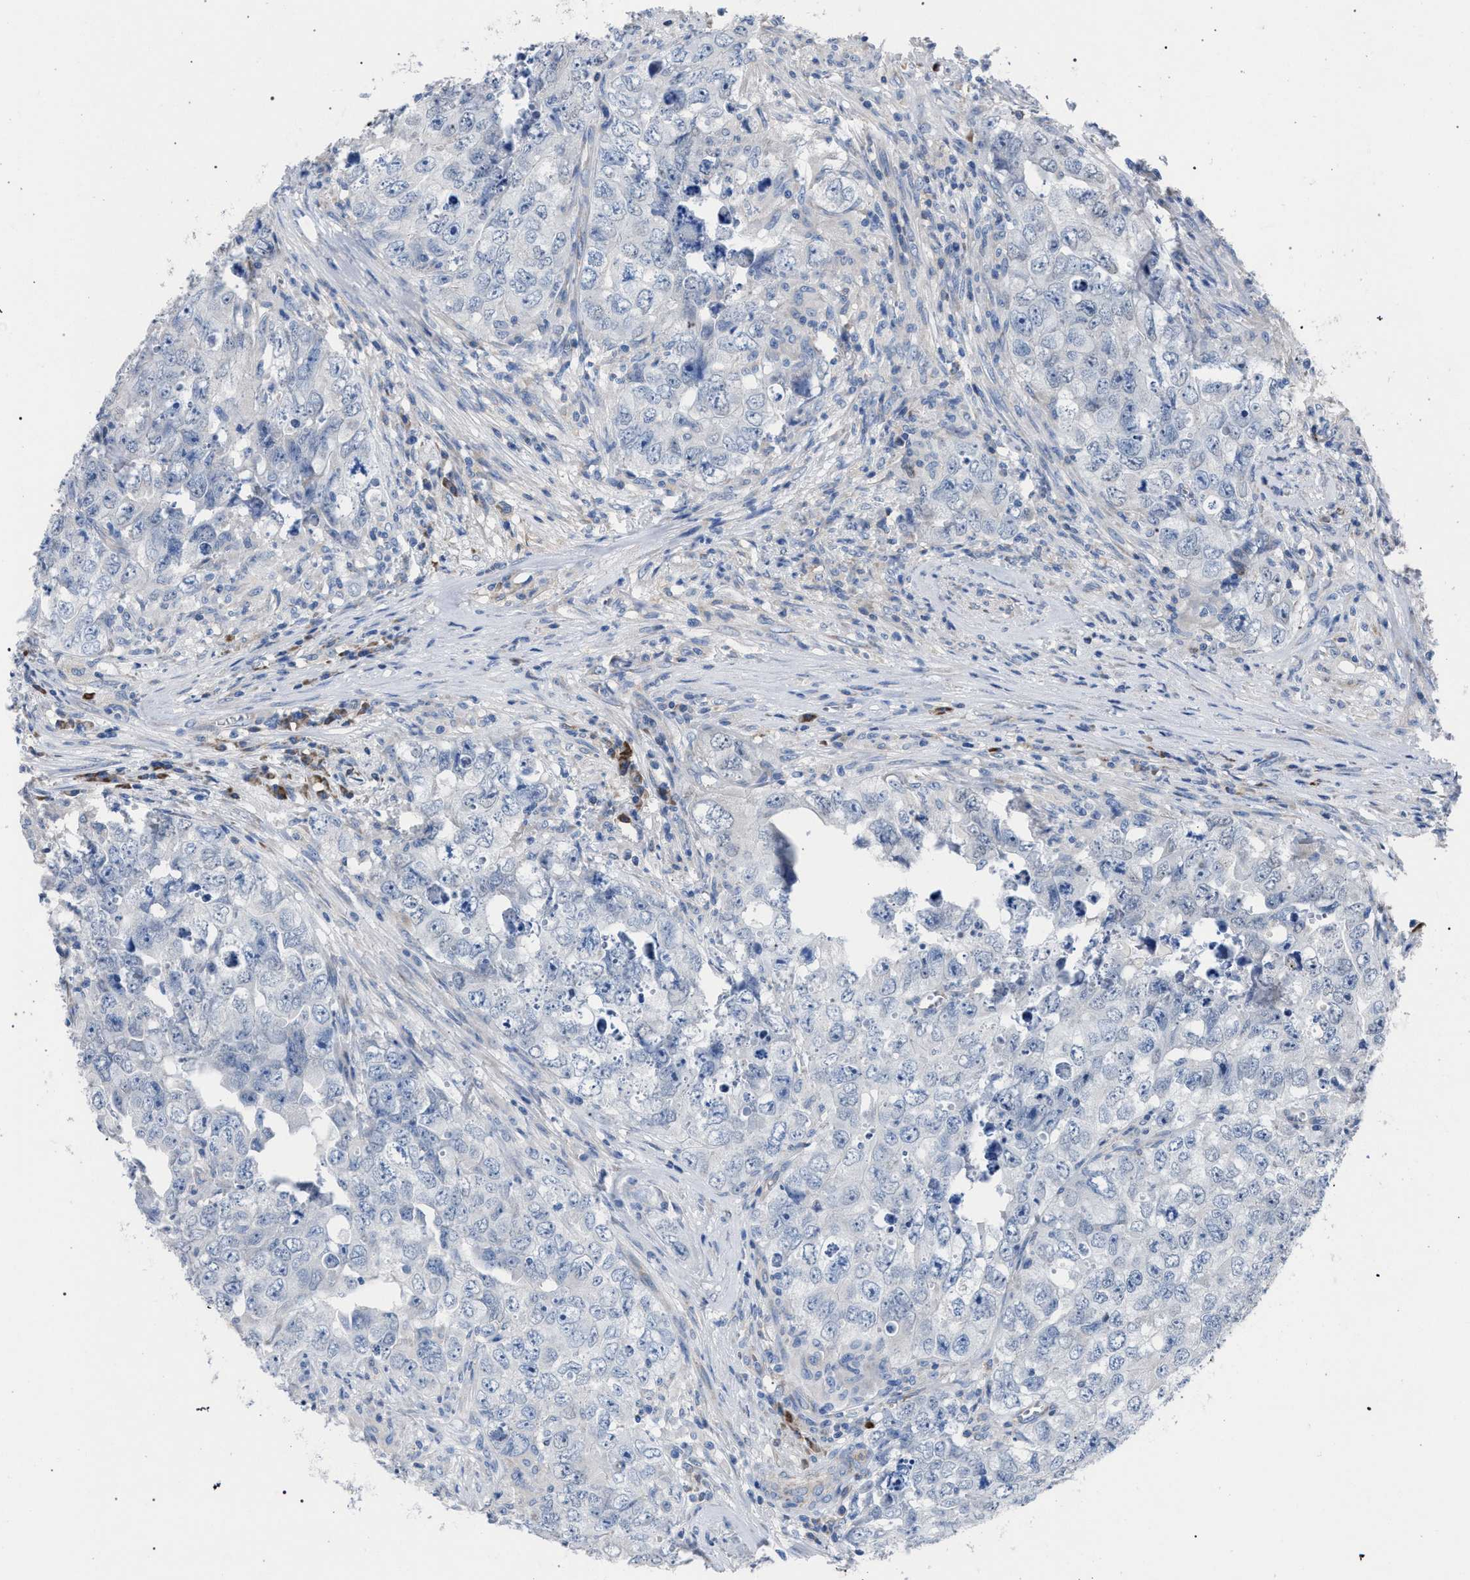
{"staining": {"intensity": "negative", "quantity": "none", "location": "none"}, "tissue": "testis cancer", "cell_type": "Tumor cells", "image_type": "cancer", "snomed": [{"axis": "morphology", "description": "Seminoma, NOS"}, {"axis": "morphology", "description": "Carcinoma, Embryonal, NOS"}, {"axis": "topography", "description": "Testis"}], "caption": "Immunohistochemical staining of testis cancer shows no significant staining in tumor cells.", "gene": "CRYZ", "patient": {"sex": "male", "age": 43}}